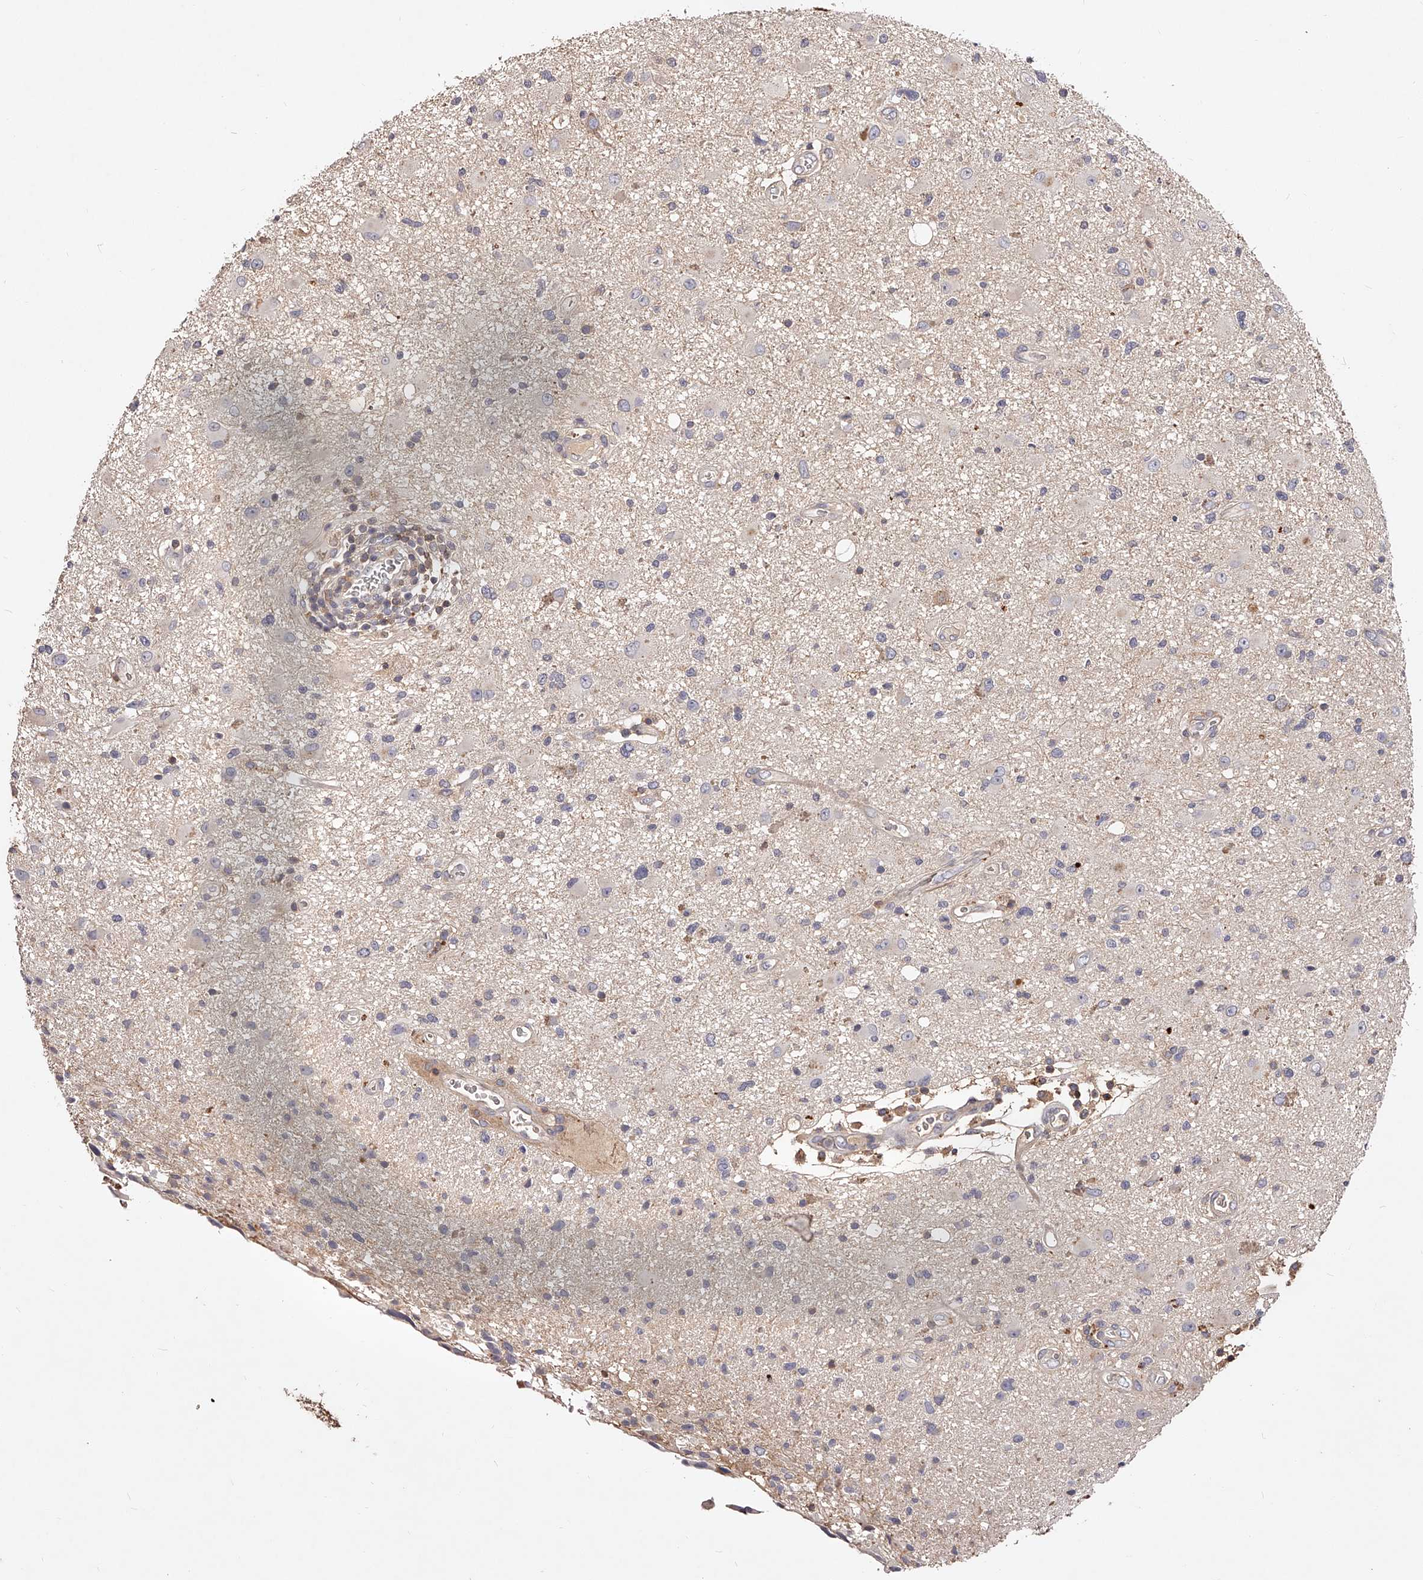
{"staining": {"intensity": "negative", "quantity": "none", "location": "none"}, "tissue": "glioma", "cell_type": "Tumor cells", "image_type": "cancer", "snomed": [{"axis": "morphology", "description": "Glioma, malignant, High grade"}, {"axis": "topography", "description": "Brain"}], "caption": "A high-resolution histopathology image shows immunohistochemistry staining of glioma, which shows no significant staining in tumor cells.", "gene": "PHACTR1", "patient": {"sex": "male", "age": 33}}